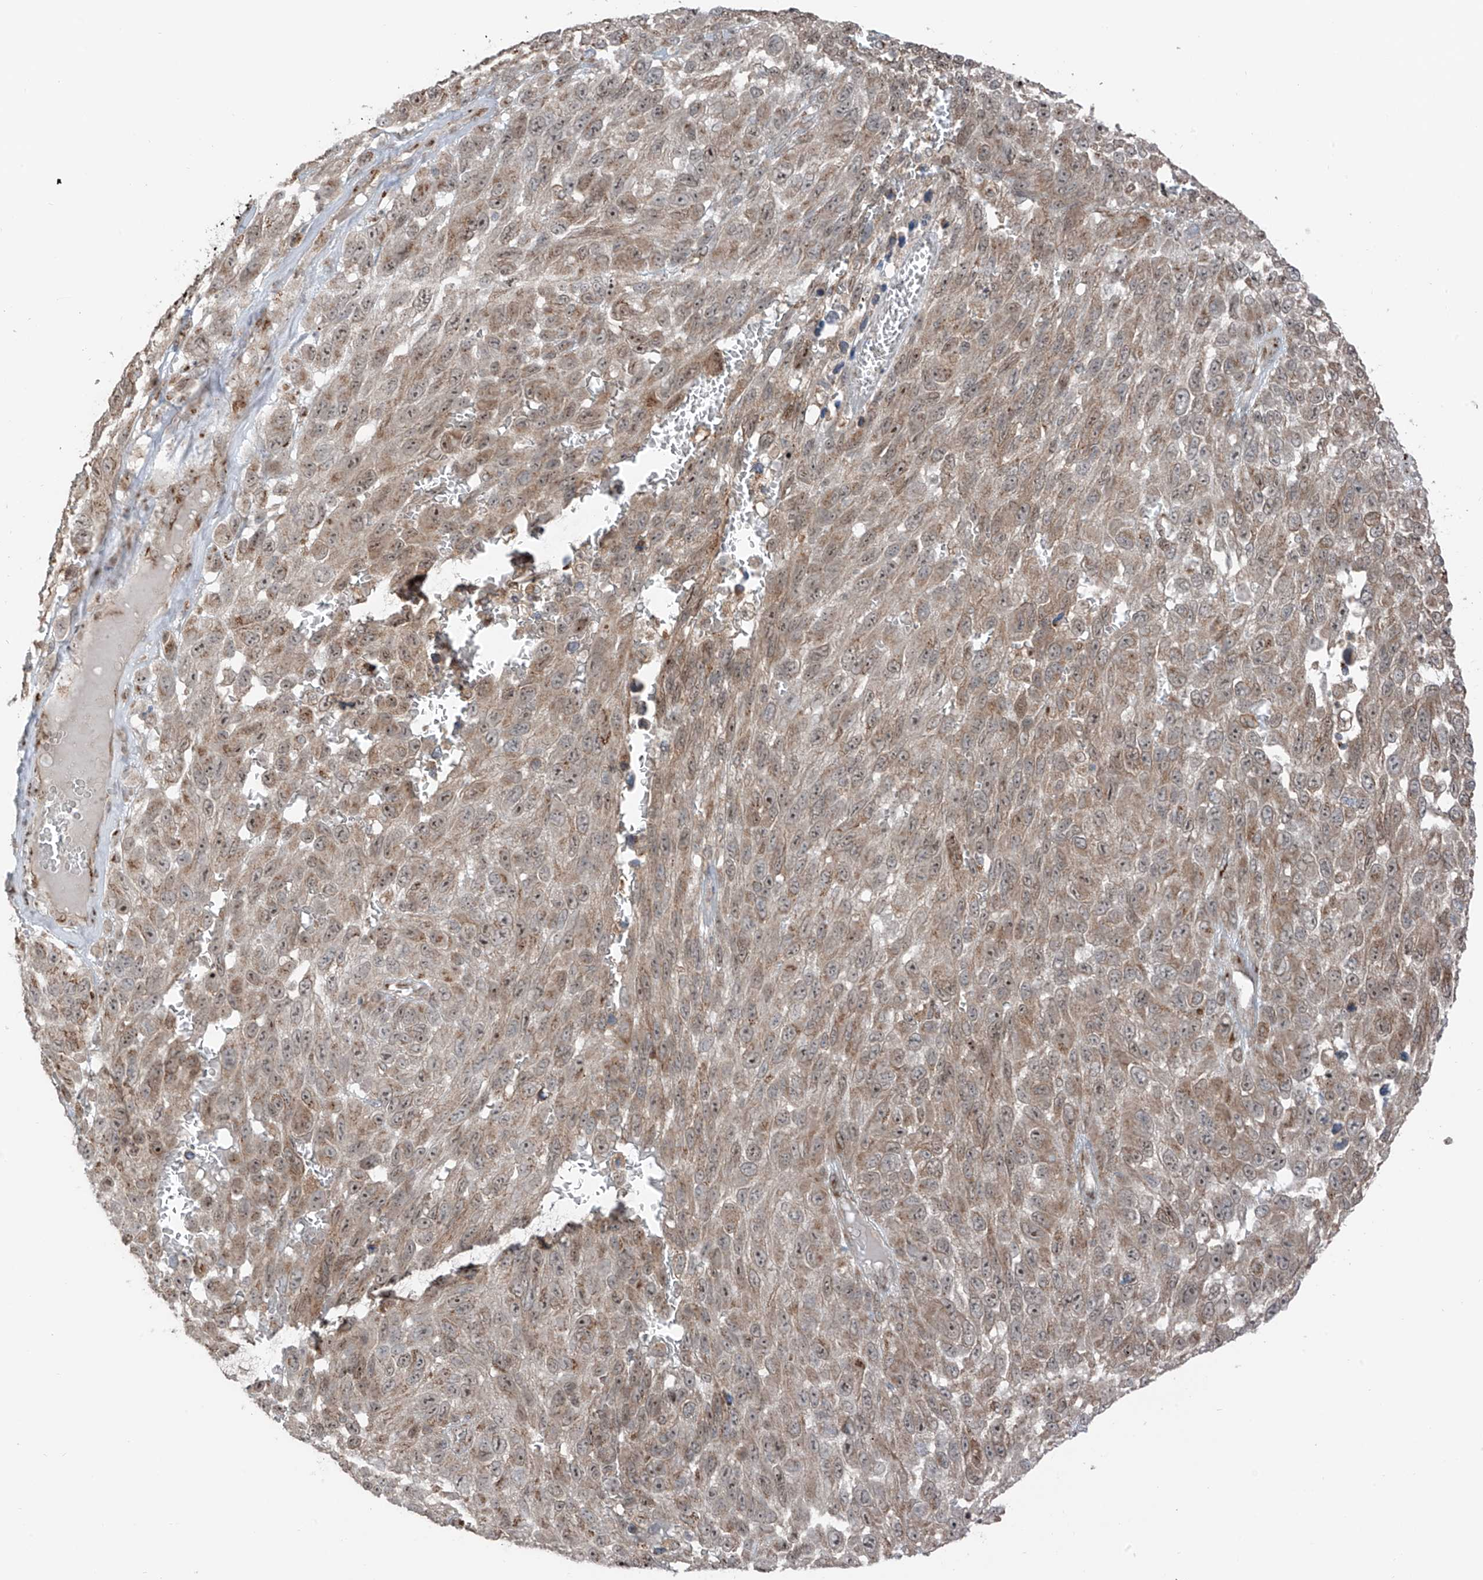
{"staining": {"intensity": "weak", "quantity": ">75%", "location": "cytoplasmic/membranous,nuclear"}, "tissue": "melanoma", "cell_type": "Tumor cells", "image_type": "cancer", "snomed": [{"axis": "morphology", "description": "Malignant melanoma, NOS"}, {"axis": "topography", "description": "Skin"}], "caption": "Human malignant melanoma stained with a protein marker demonstrates weak staining in tumor cells.", "gene": "ERLEC1", "patient": {"sex": "female", "age": 96}}